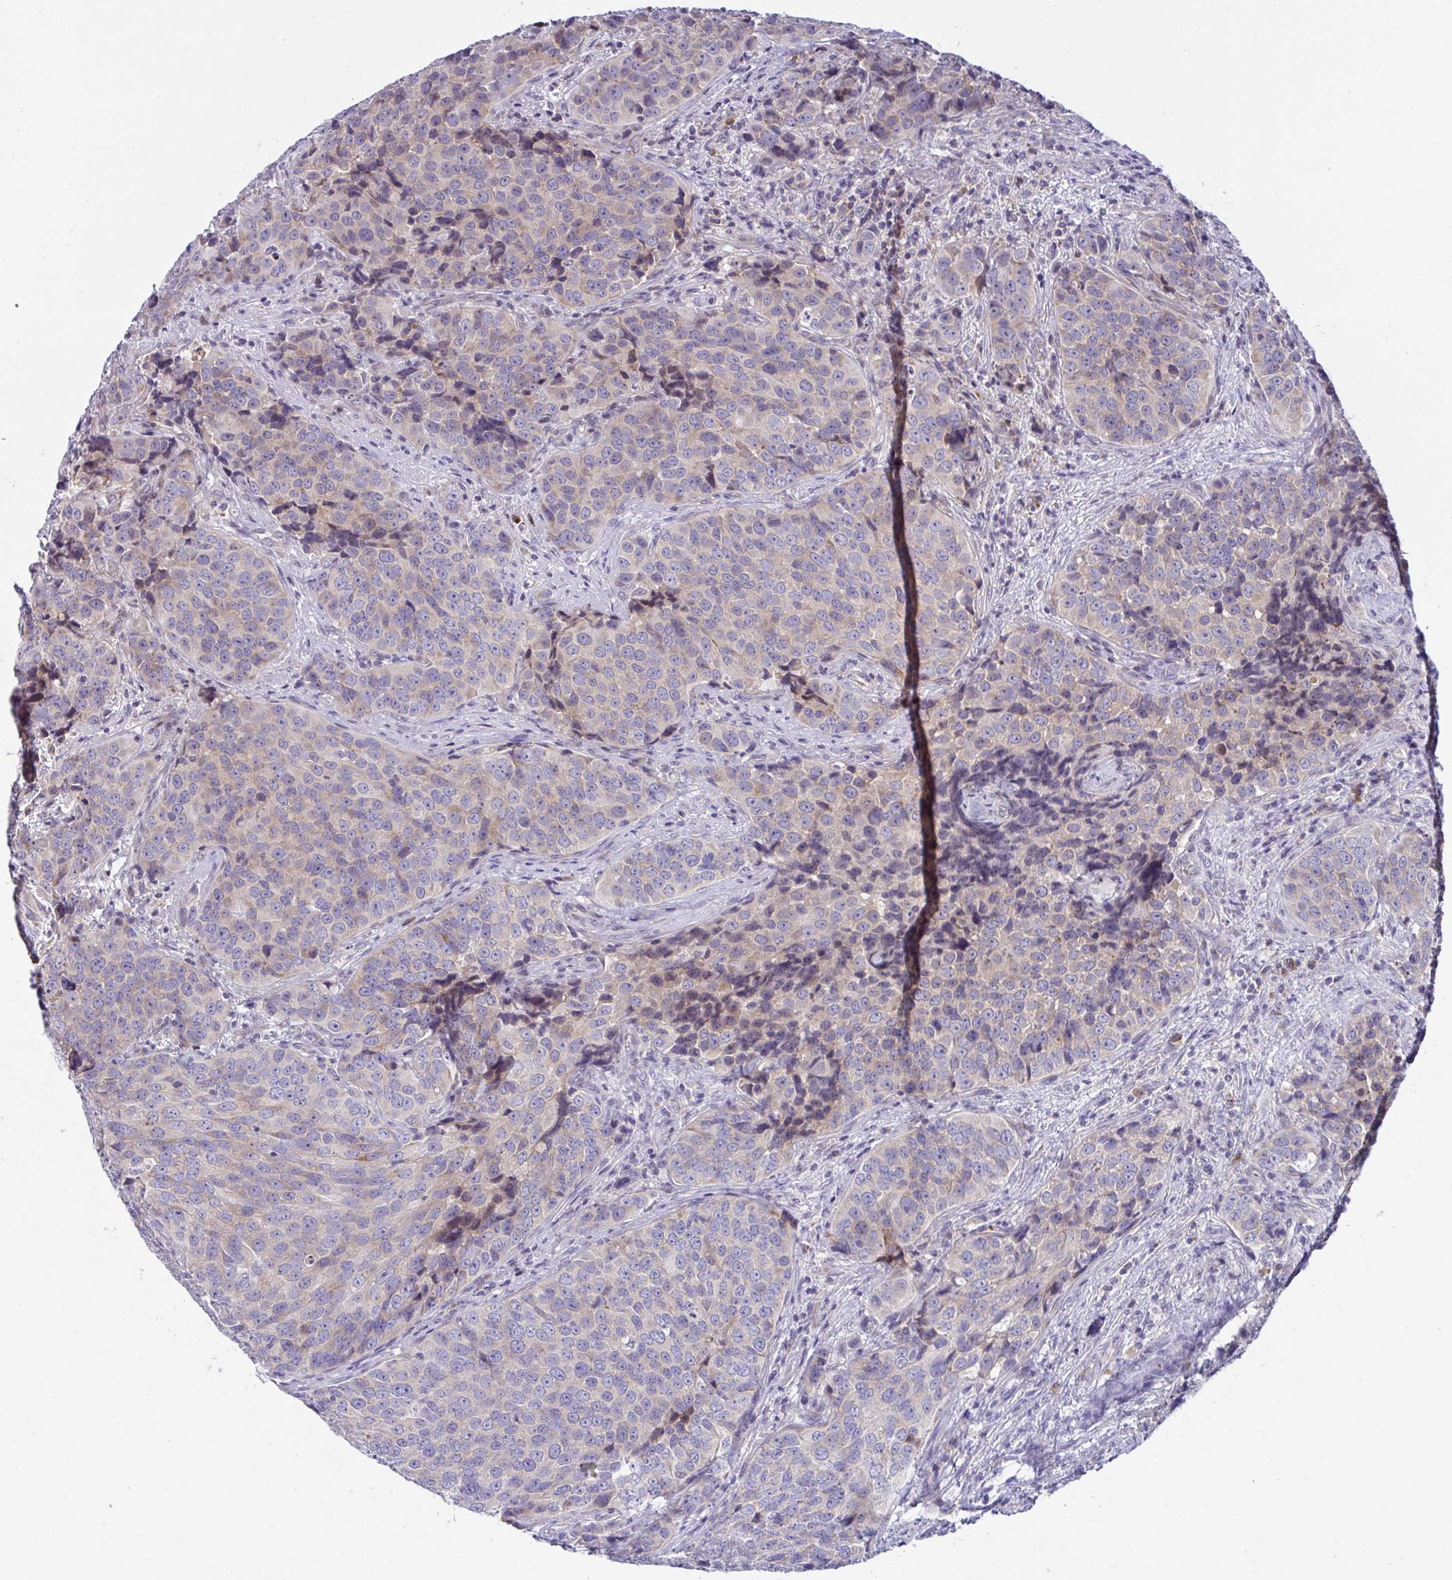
{"staining": {"intensity": "weak", "quantity": "25%-75%", "location": "cytoplasmic/membranous"}, "tissue": "urothelial cancer", "cell_type": "Tumor cells", "image_type": "cancer", "snomed": [{"axis": "morphology", "description": "Urothelial carcinoma, NOS"}, {"axis": "topography", "description": "Urinary bladder"}], "caption": "IHC histopathology image of human transitional cell carcinoma stained for a protein (brown), which displays low levels of weak cytoplasmic/membranous expression in about 25%-75% of tumor cells.", "gene": "FAU", "patient": {"sex": "male", "age": 52}}